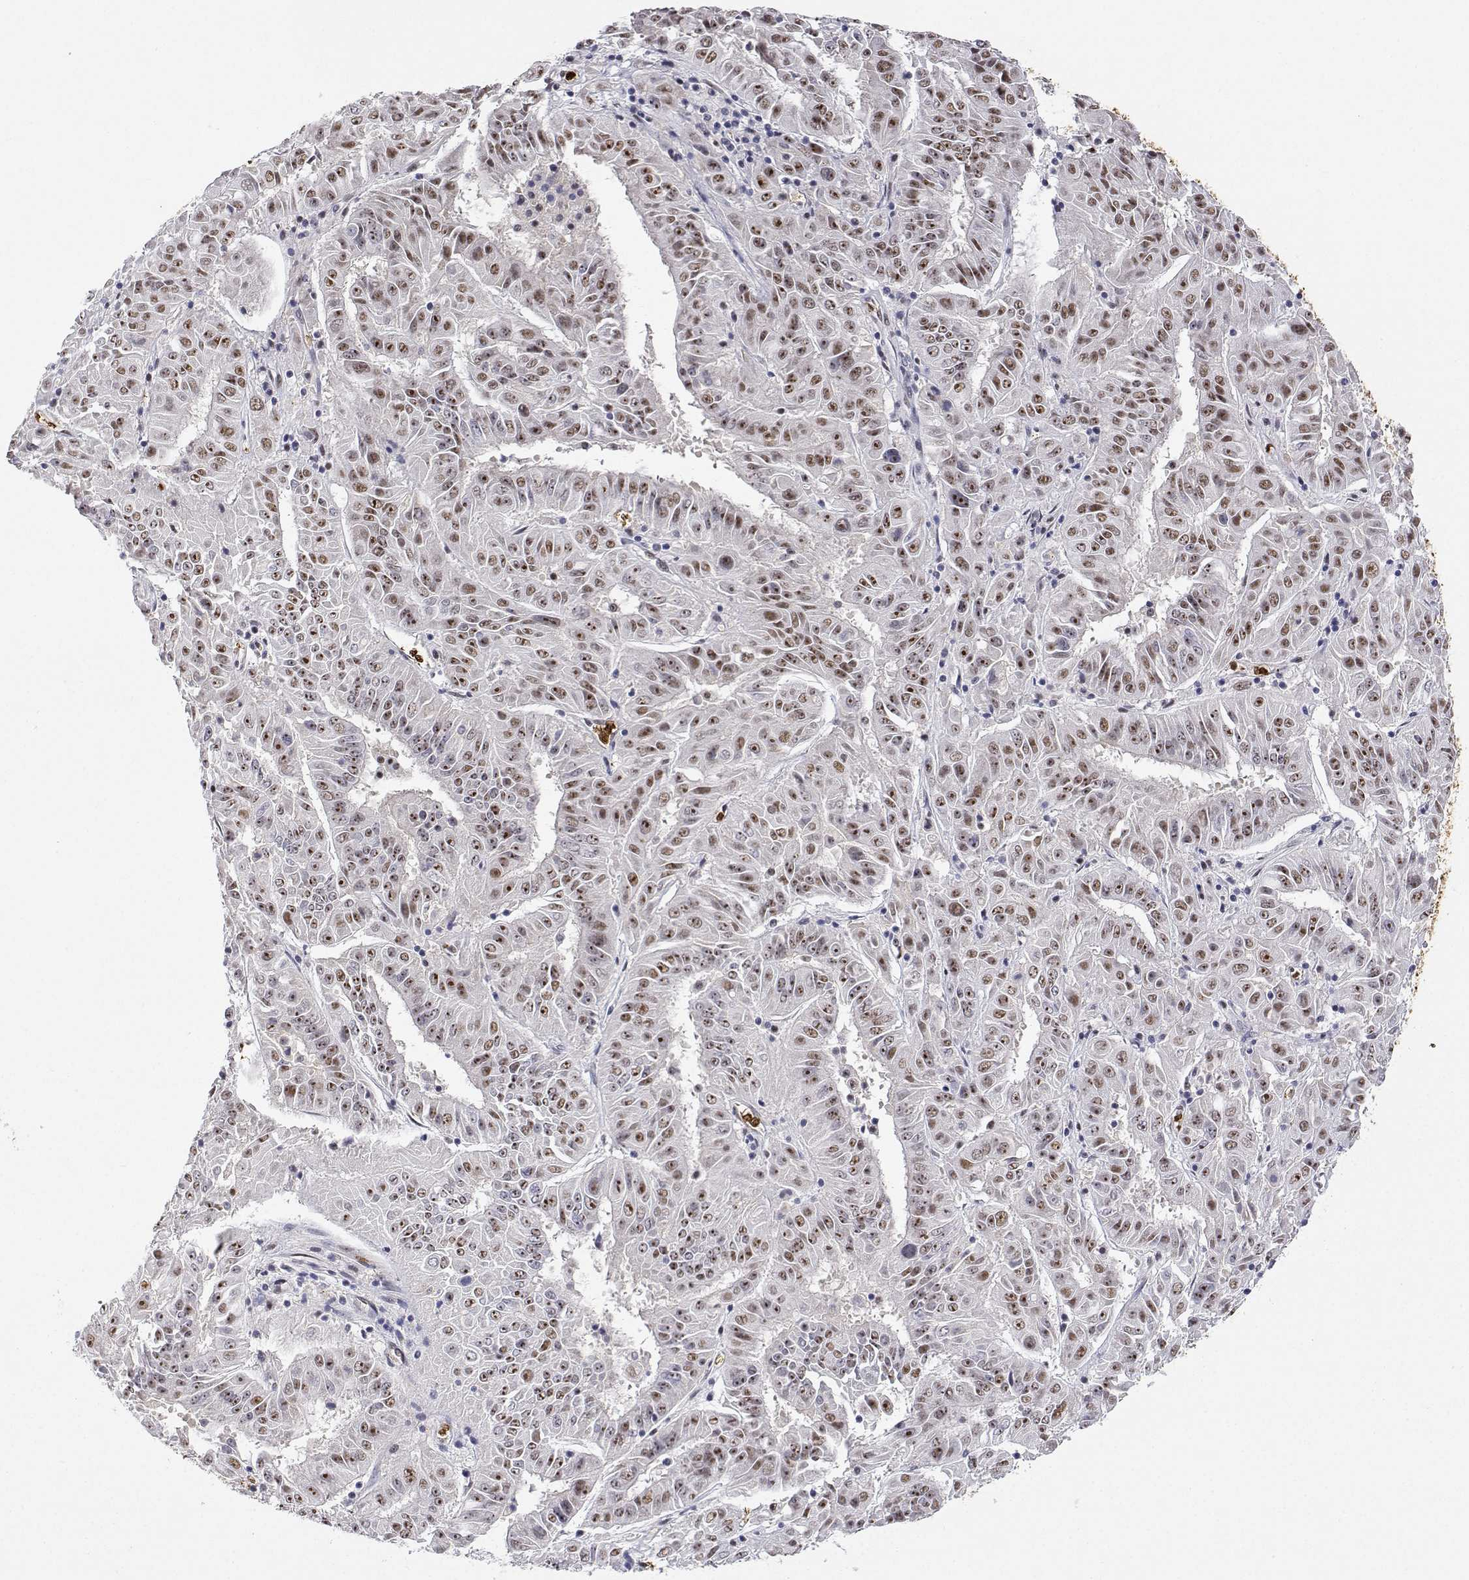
{"staining": {"intensity": "moderate", "quantity": ">75%", "location": "nuclear"}, "tissue": "pancreatic cancer", "cell_type": "Tumor cells", "image_type": "cancer", "snomed": [{"axis": "morphology", "description": "Adenocarcinoma, NOS"}, {"axis": "topography", "description": "Pancreas"}], "caption": "Pancreatic cancer (adenocarcinoma) stained for a protein shows moderate nuclear positivity in tumor cells. (DAB IHC with brightfield microscopy, high magnification).", "gene": "ADAR", "patient": {"sex": "male", "age": 63}}